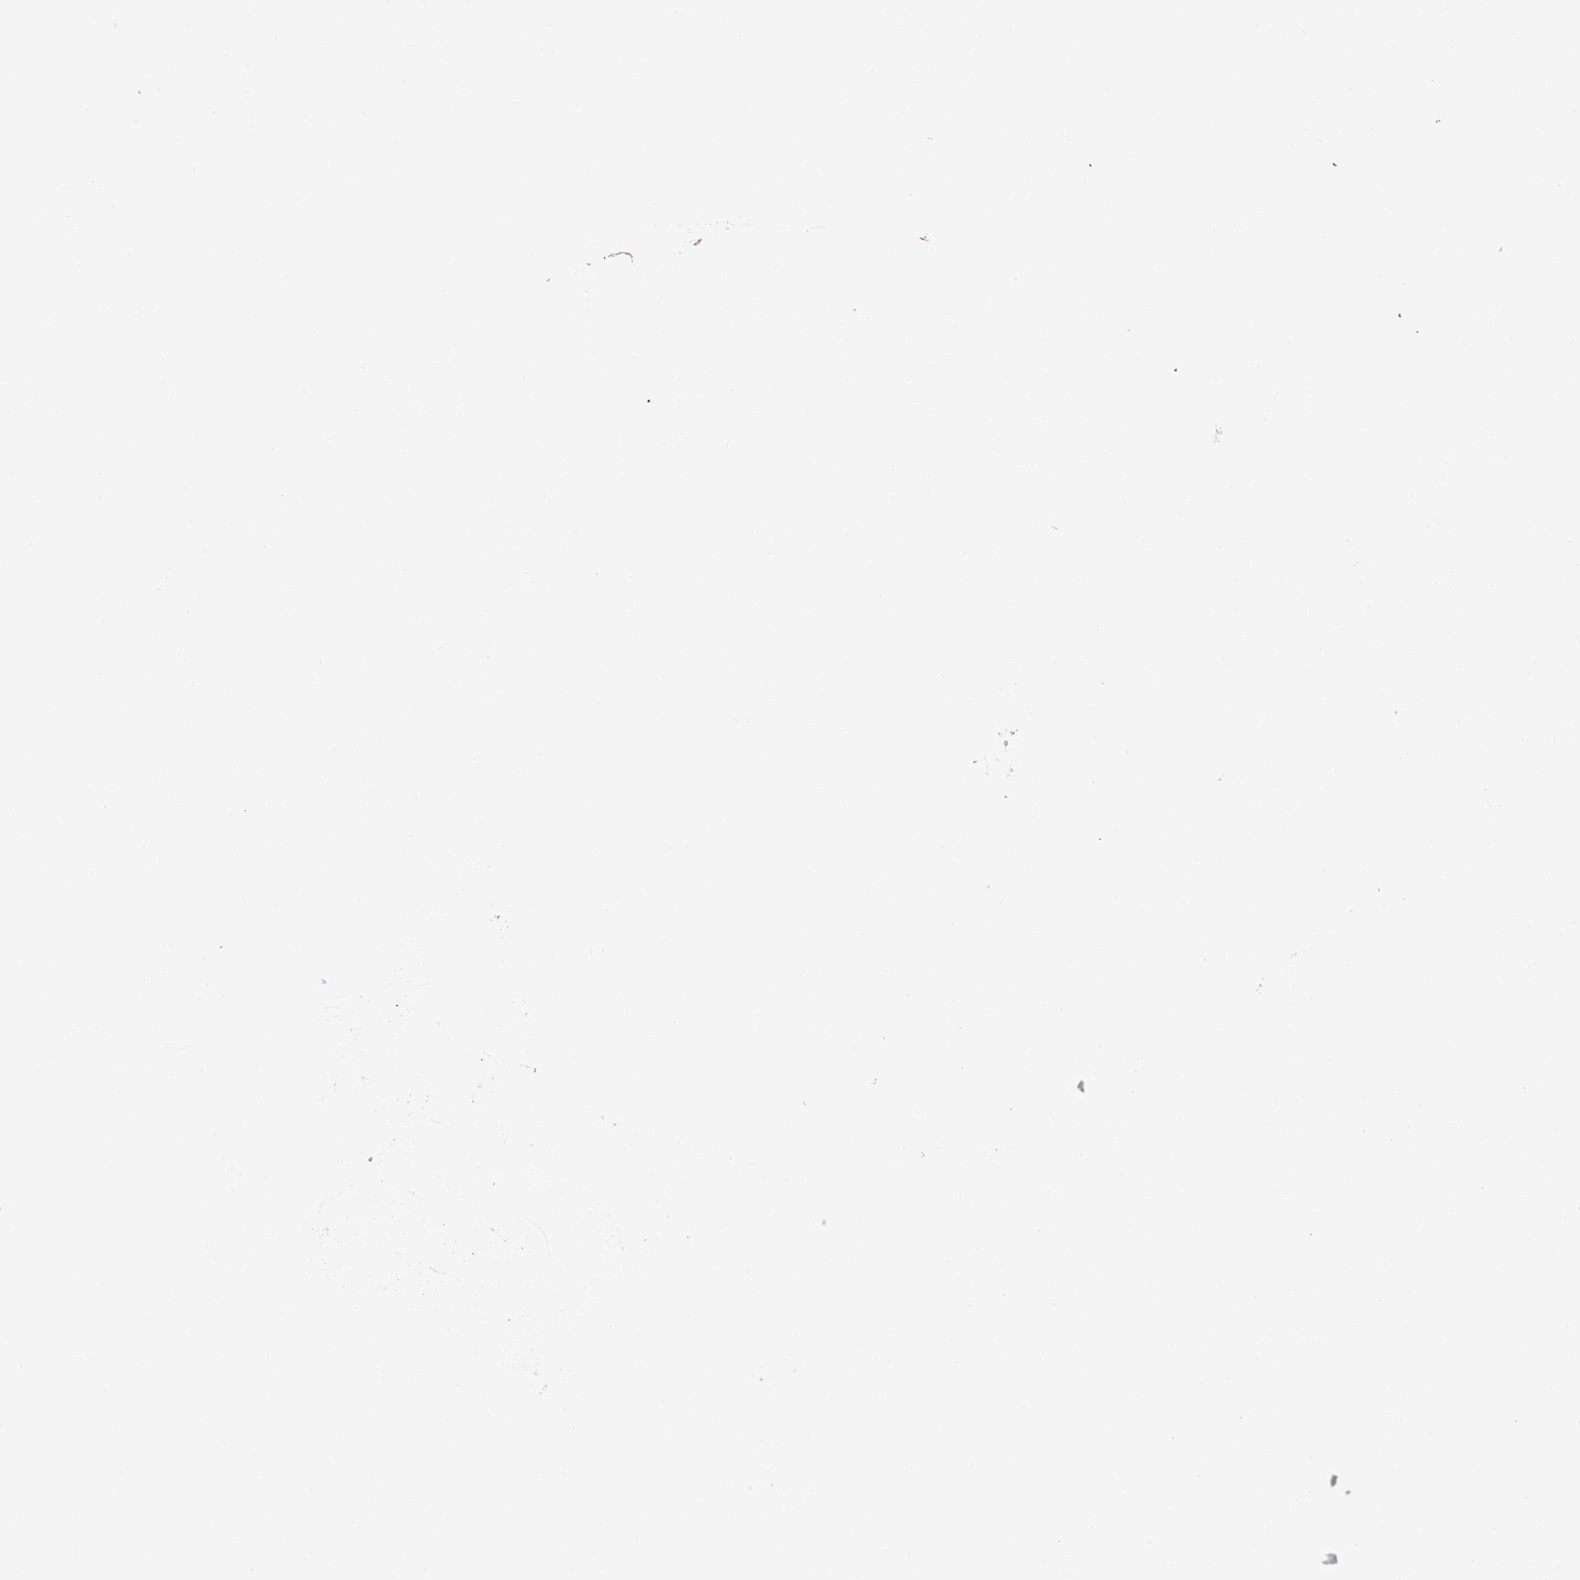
{"staining": {"intensity": "negative", "quantity": "none", "location": "none"}, "tissue": "urothelial cancer", "cell_type": "Tumor cells", "image_type": "cancer", "snomed": [{"axis": "morphology", "description": "Urothelial carcinoma, High grade"}, {"axis": "topography", "description": "Urinary bladder"}], "caption": "Protein analysis of urothelial cancer reveals no significant staining in tumor cells. (Stains: DAB IHC with hematoxylin counter stain, Microscopy: brightfield microscopy at high magnification).", "gene": "SKAP1", "patient": {"sex": "female", "age": 85}}